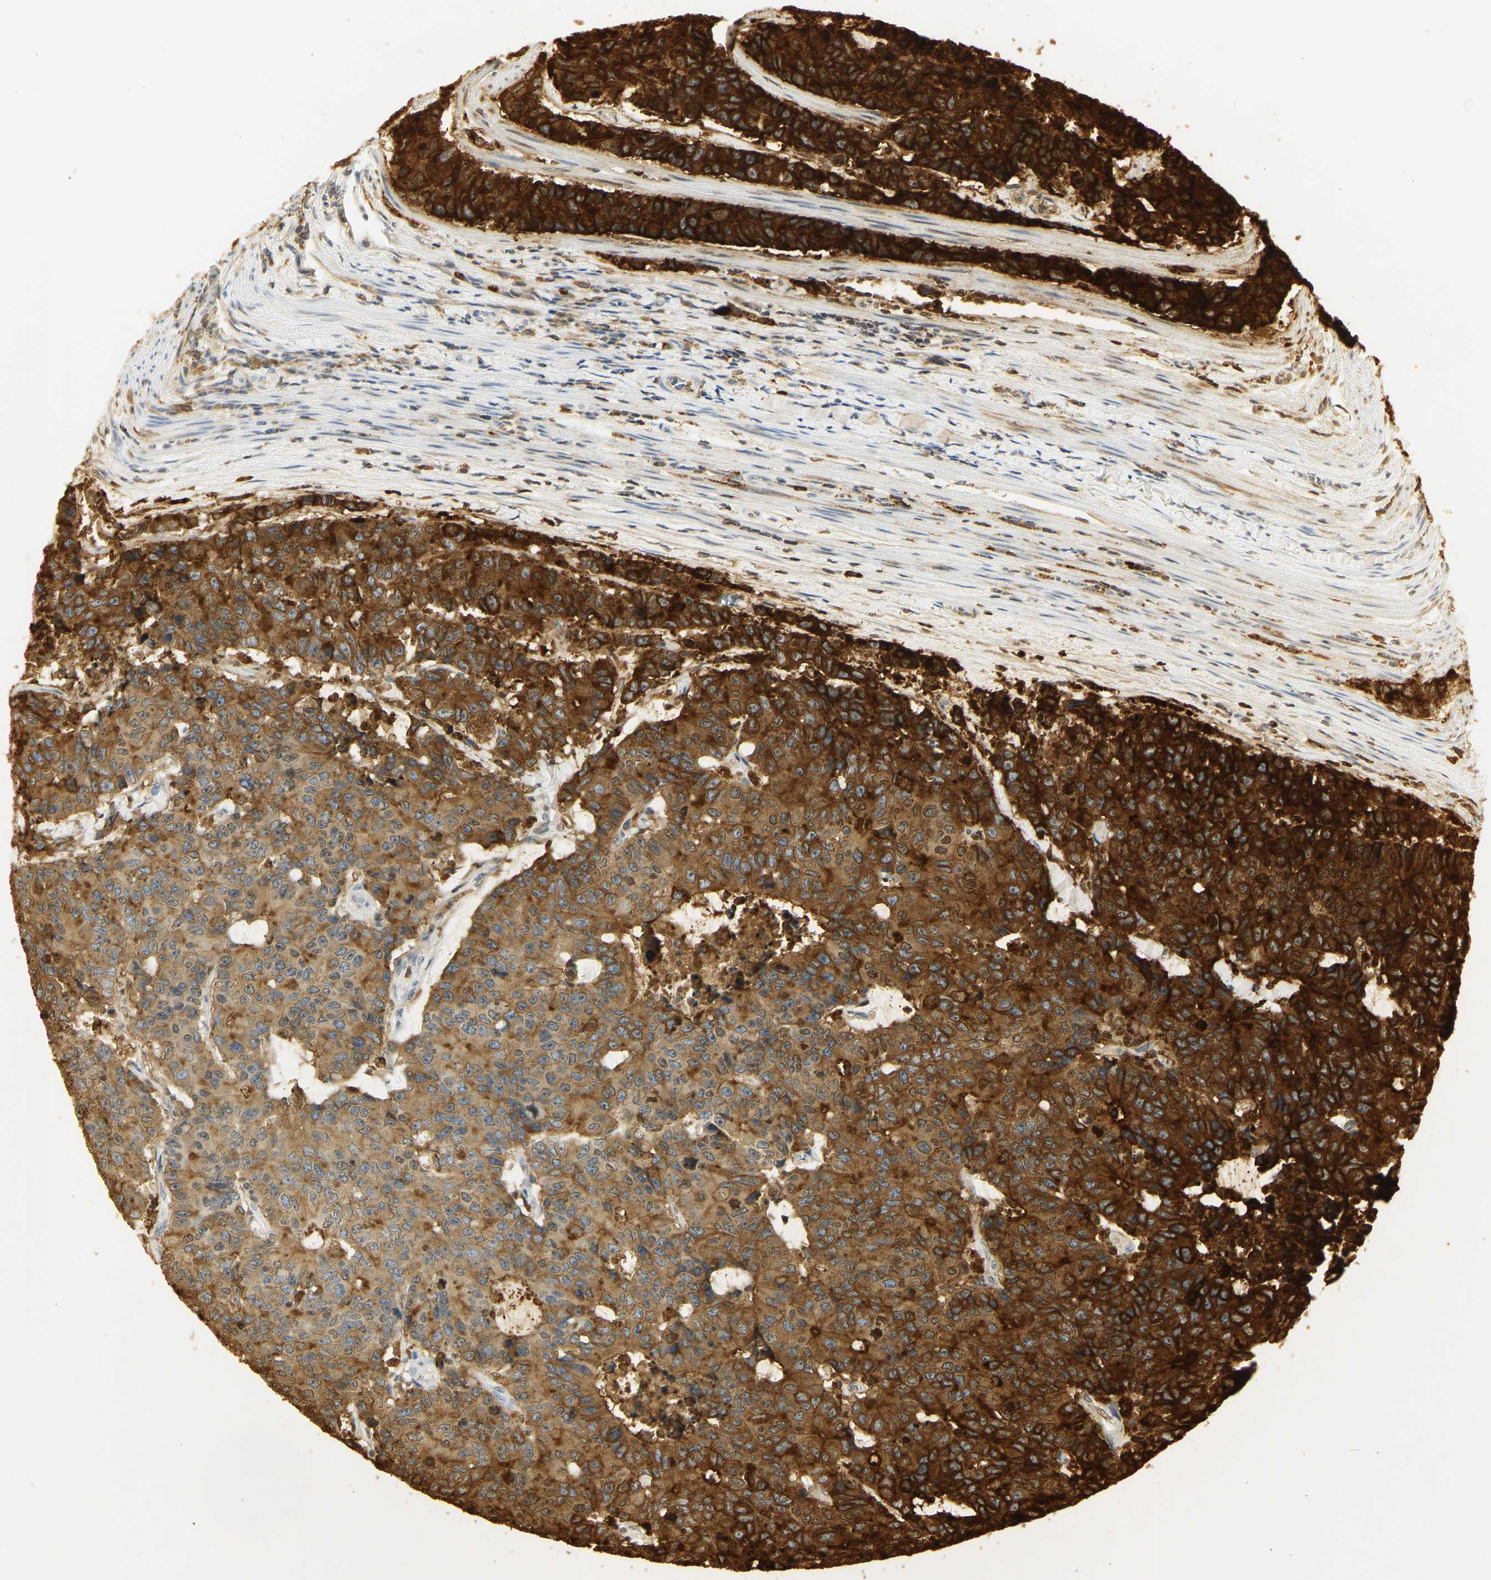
{"staining": {"intensity": "strong", "quantity": ">75%", "location": "cytoplasmic/membranous"}, "tissue": "colorectal cancer", "cell_type": "Tumor cells", "image_type": "cancer", "snomed": [{"axis": "morphology", "description": "Adenocarcinoma, NOS"}, {"axis": "topography", "description": "Colon"}], "caption": "A high-resolution micrograph shows immunohistochemistry (IHC) staining of colorectal adenocarcinoma, which demonstrates strong cytoplasmic/membranous expression in about >75% of tumor cells.", "gene": "CEACAM5", "patient": {"sex": "female", "age": 86}}